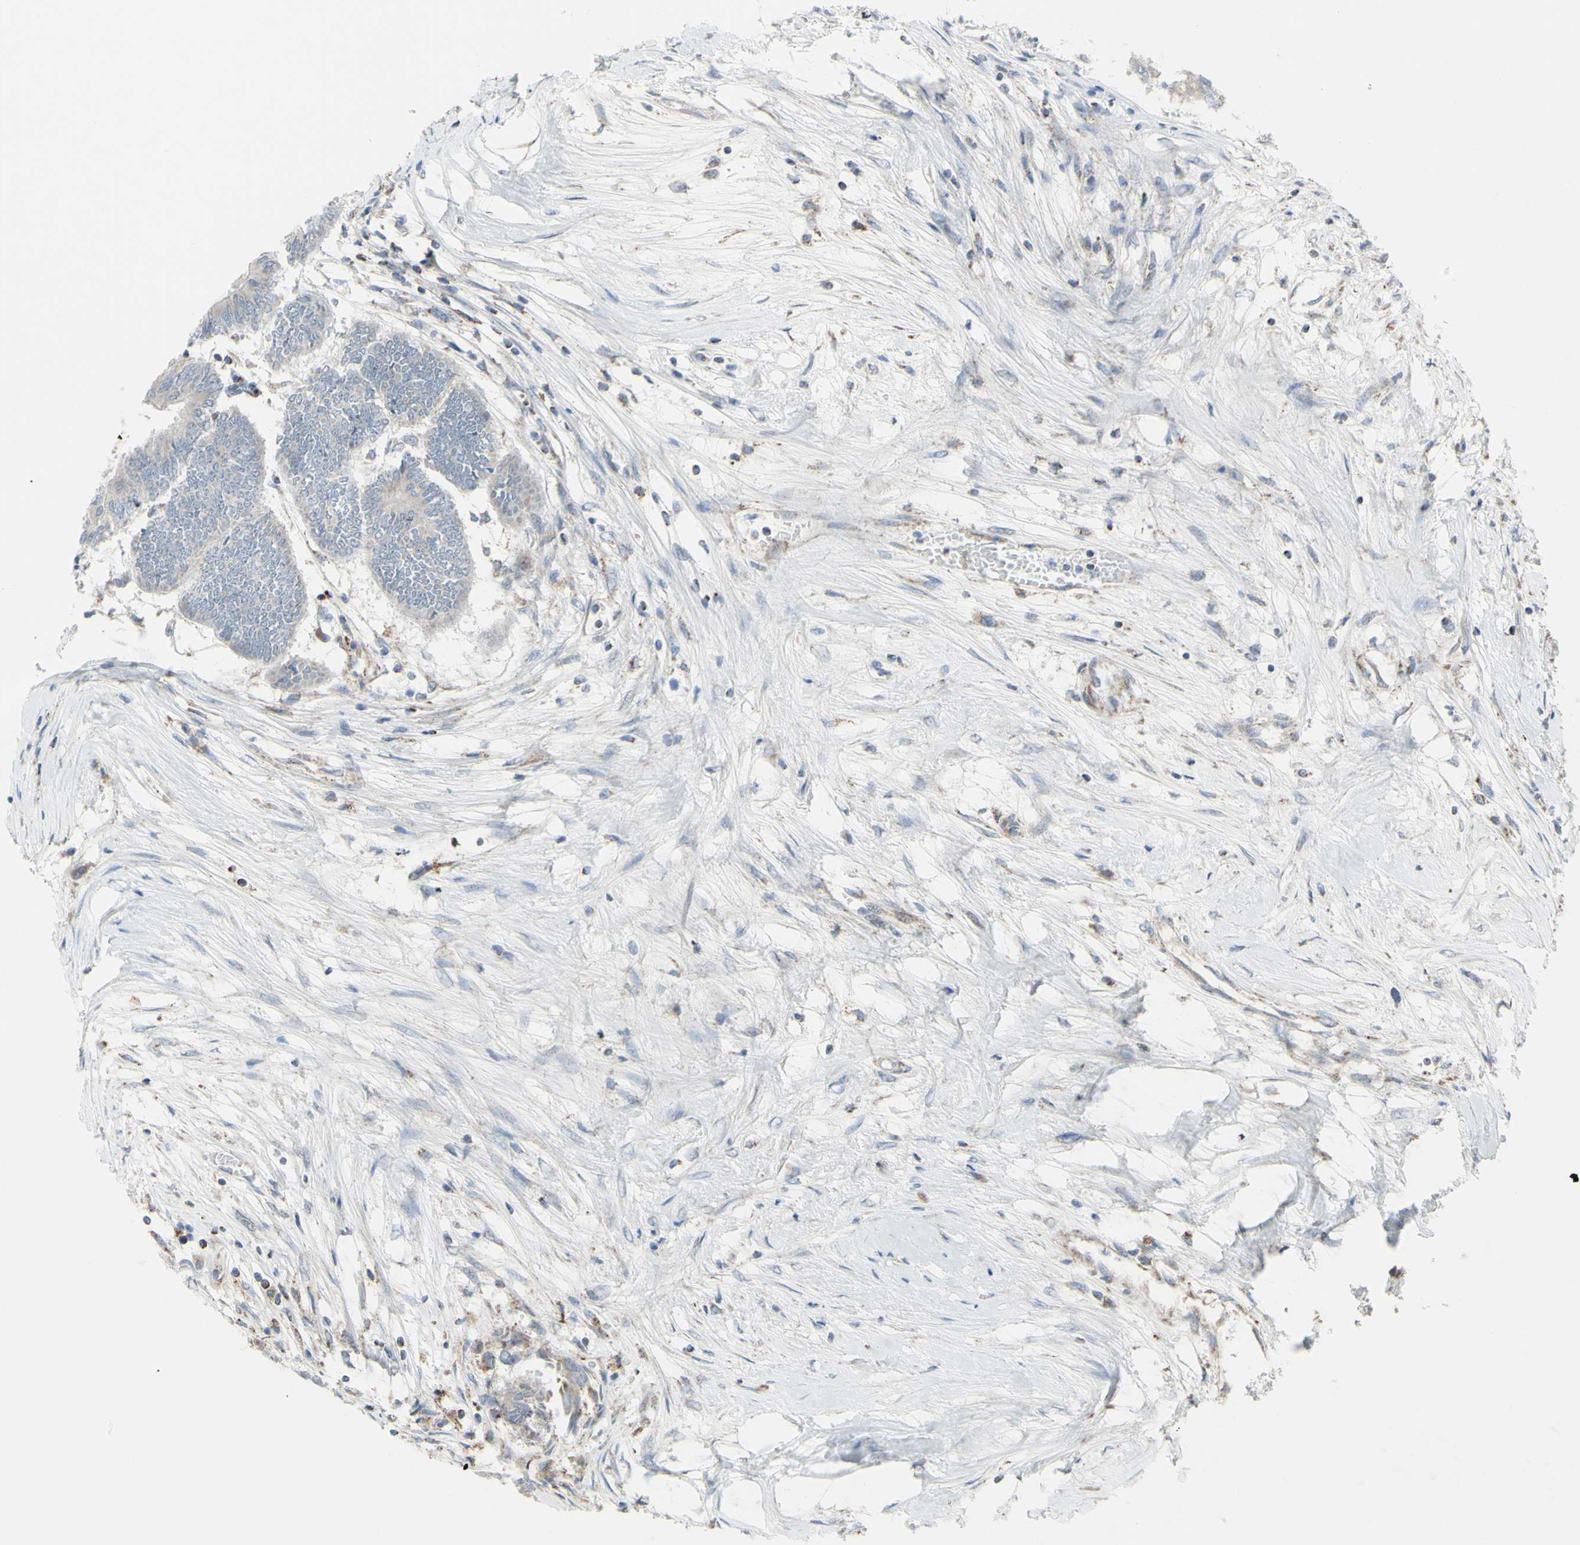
{"staining": {"intensity": "weak", "quantity": "25%-75%", "location": "cytoplasmic/membranous"}, "tissue": "colorectal cancer", "cell_type": "Tumor cells", "image_type": "cancer", "snomed": [{"axis": "morphology", "description": "Adenocarcinoma, NOS"}, {"axis": "topography", "description": "Rectum"}], "caption": "IHC histopathology image of human colorectal adenocarcinoma stained for a protein (brown), which demonstrates low levels of weak cytoplasmic/membranous expression in about 25%-75% of tumor cells.", "gene": "GLT8D1", "patient": {"sex": "male", "age": 63}}